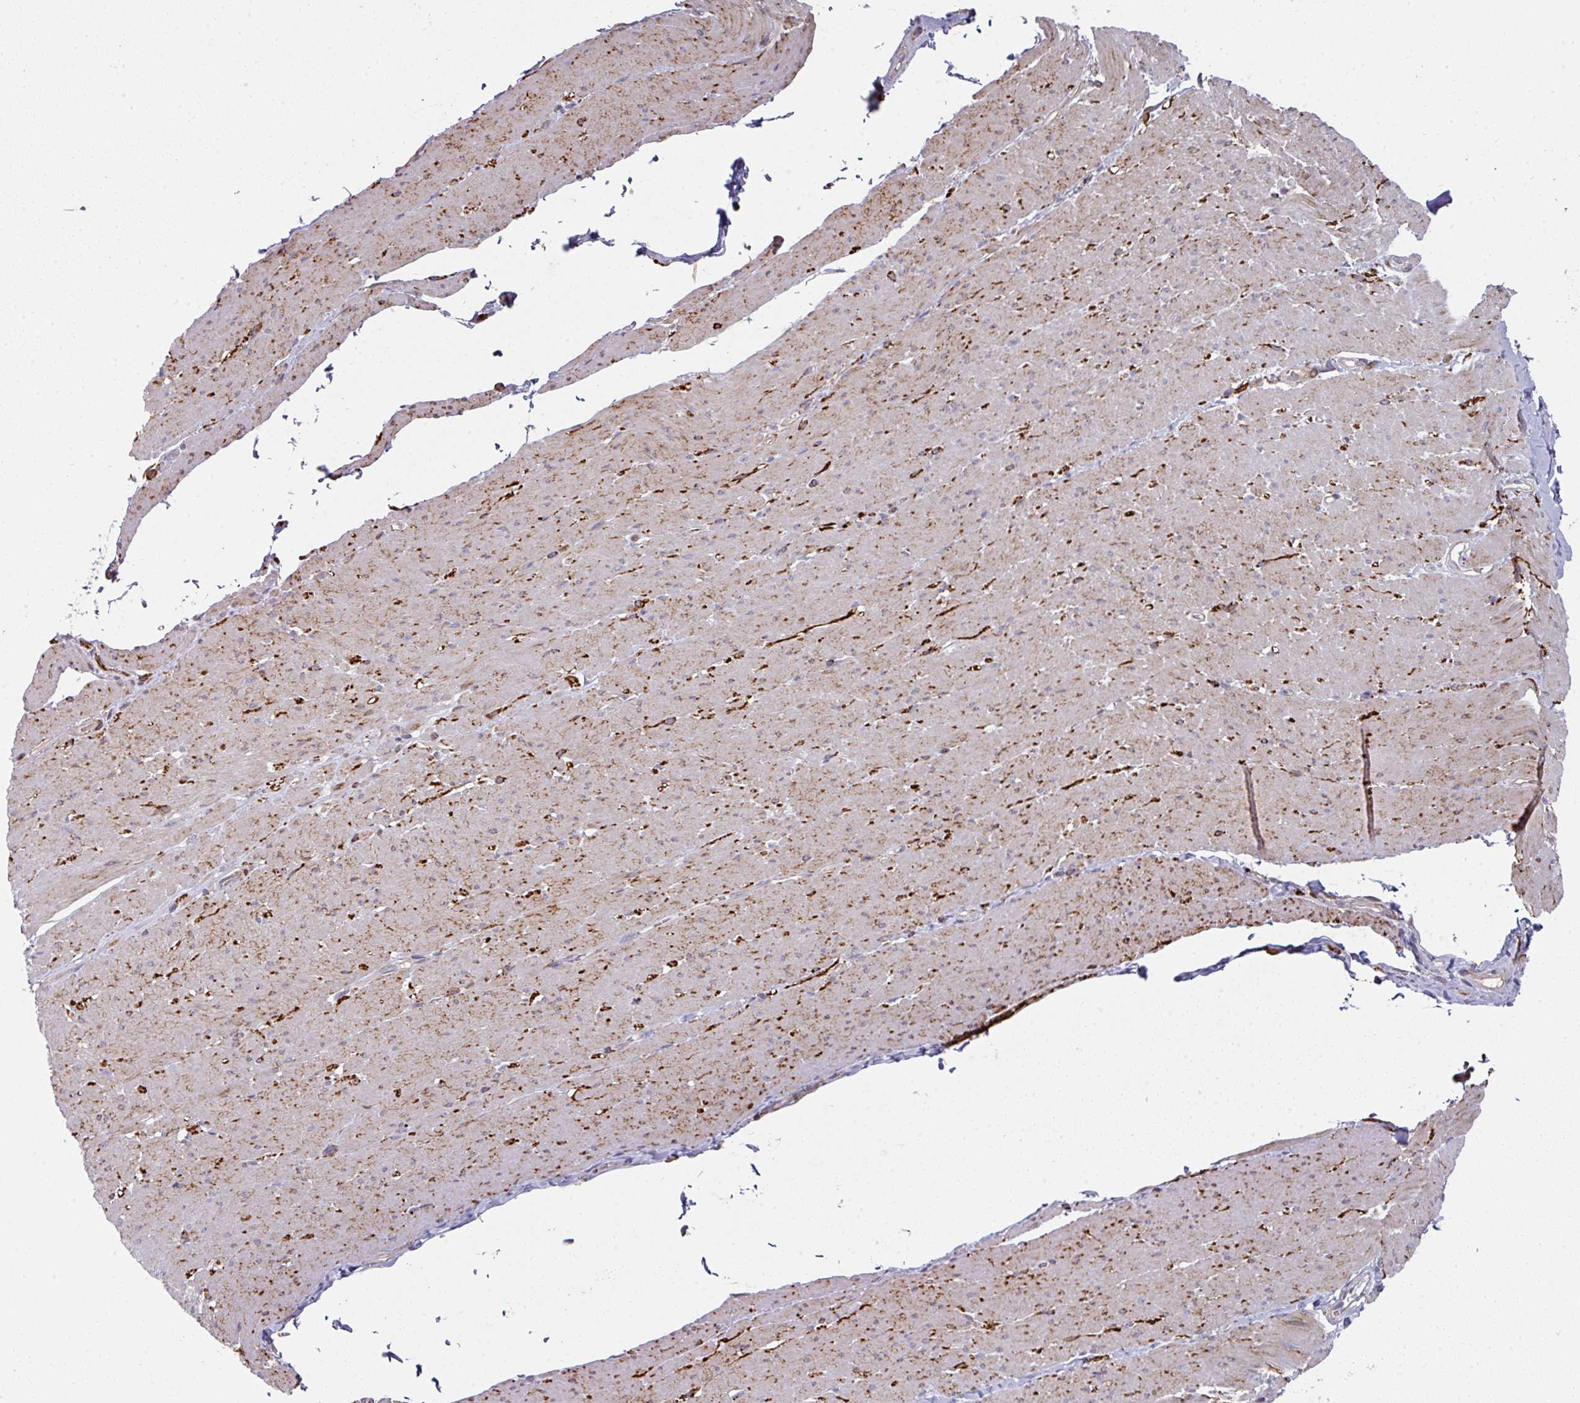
{"staining": {"intensity": "moderate", "quantity": "25%-75%", "location": "cytoplasmic/membranous"}, "tissue": "smooth muscle", "cell_type": "Smooth muscle cells", "image_type": "normal", "snomed": [{"axis": "morphology", "description": "Normal tissue, NOS"}, {"axis": "topography", "description": "Smooth muscle"}, {"axis": "topography", "description": "Rectum"}], "caption": "A brown stain highlights moderate cytoplasmic/membranous positivity of a protein in smooth muscle cells of unremarkable smooth muscle. (DAB (3,3'-diaminobenzidine) IHC with brightfield microscopy, high magnification).", "gene": "BEND5", "patient": {"sex": "male", "age": 53}}